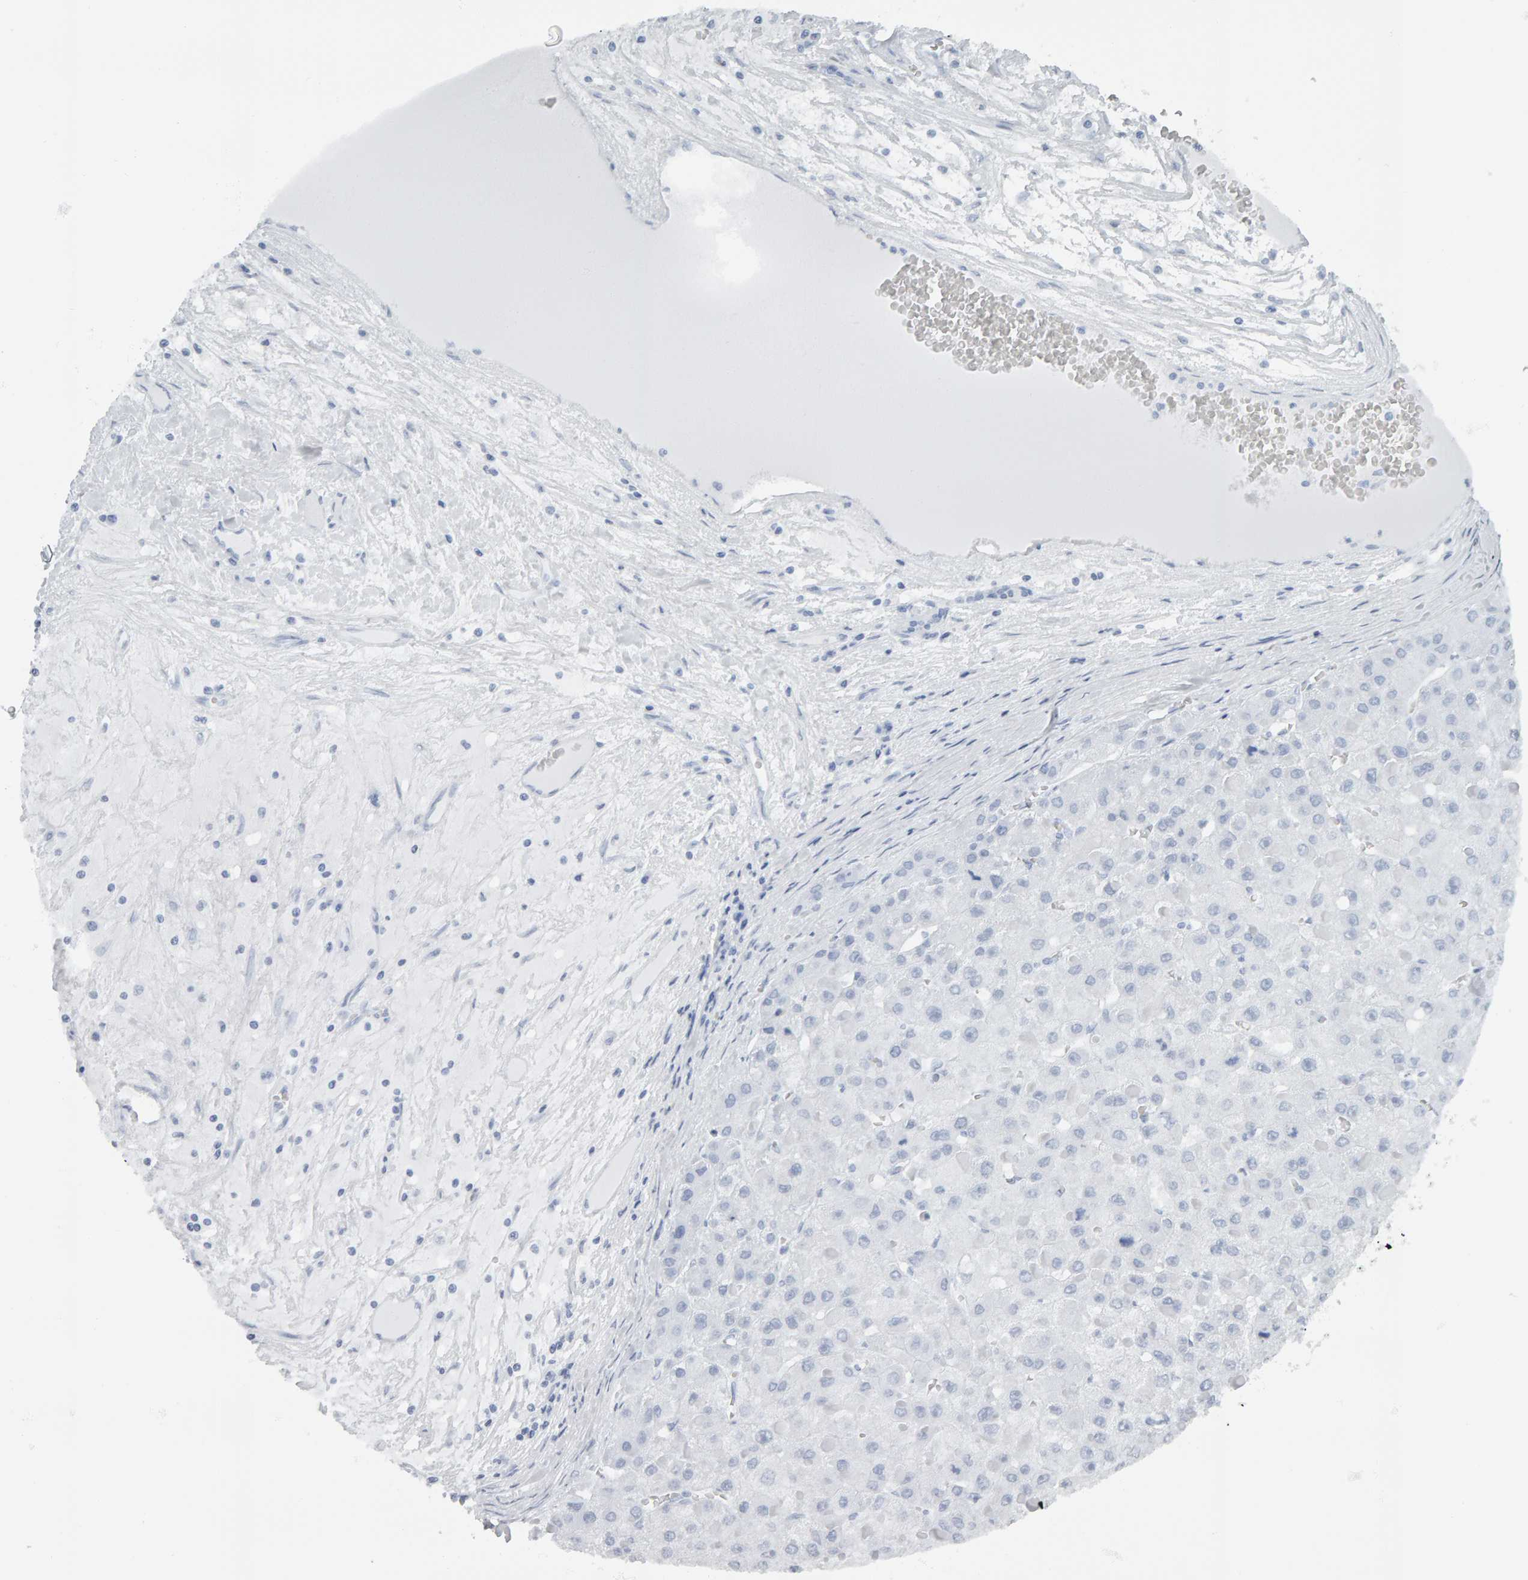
{"staining": {"intensity": "negative", "quantity": "none", "location": "none"}, "tissue": "liver cancer", "cell_type": "Tumor cells", "image_type": "cancer", "snomed": [{"axis": "morphology", "description": "Carcinoma, Hepatocellular, NOS"}, {"axis": "topography", "description": "Liver"}], "caption": "Immunohistochemistry (IHC) image of neoplastic tissue: human liver hepatocellular carcinoma stained with DAB displays no significant protein staining in tumor cells.", "gene": "SPACA3", "patient": {"sex": "female", "age": 73}}